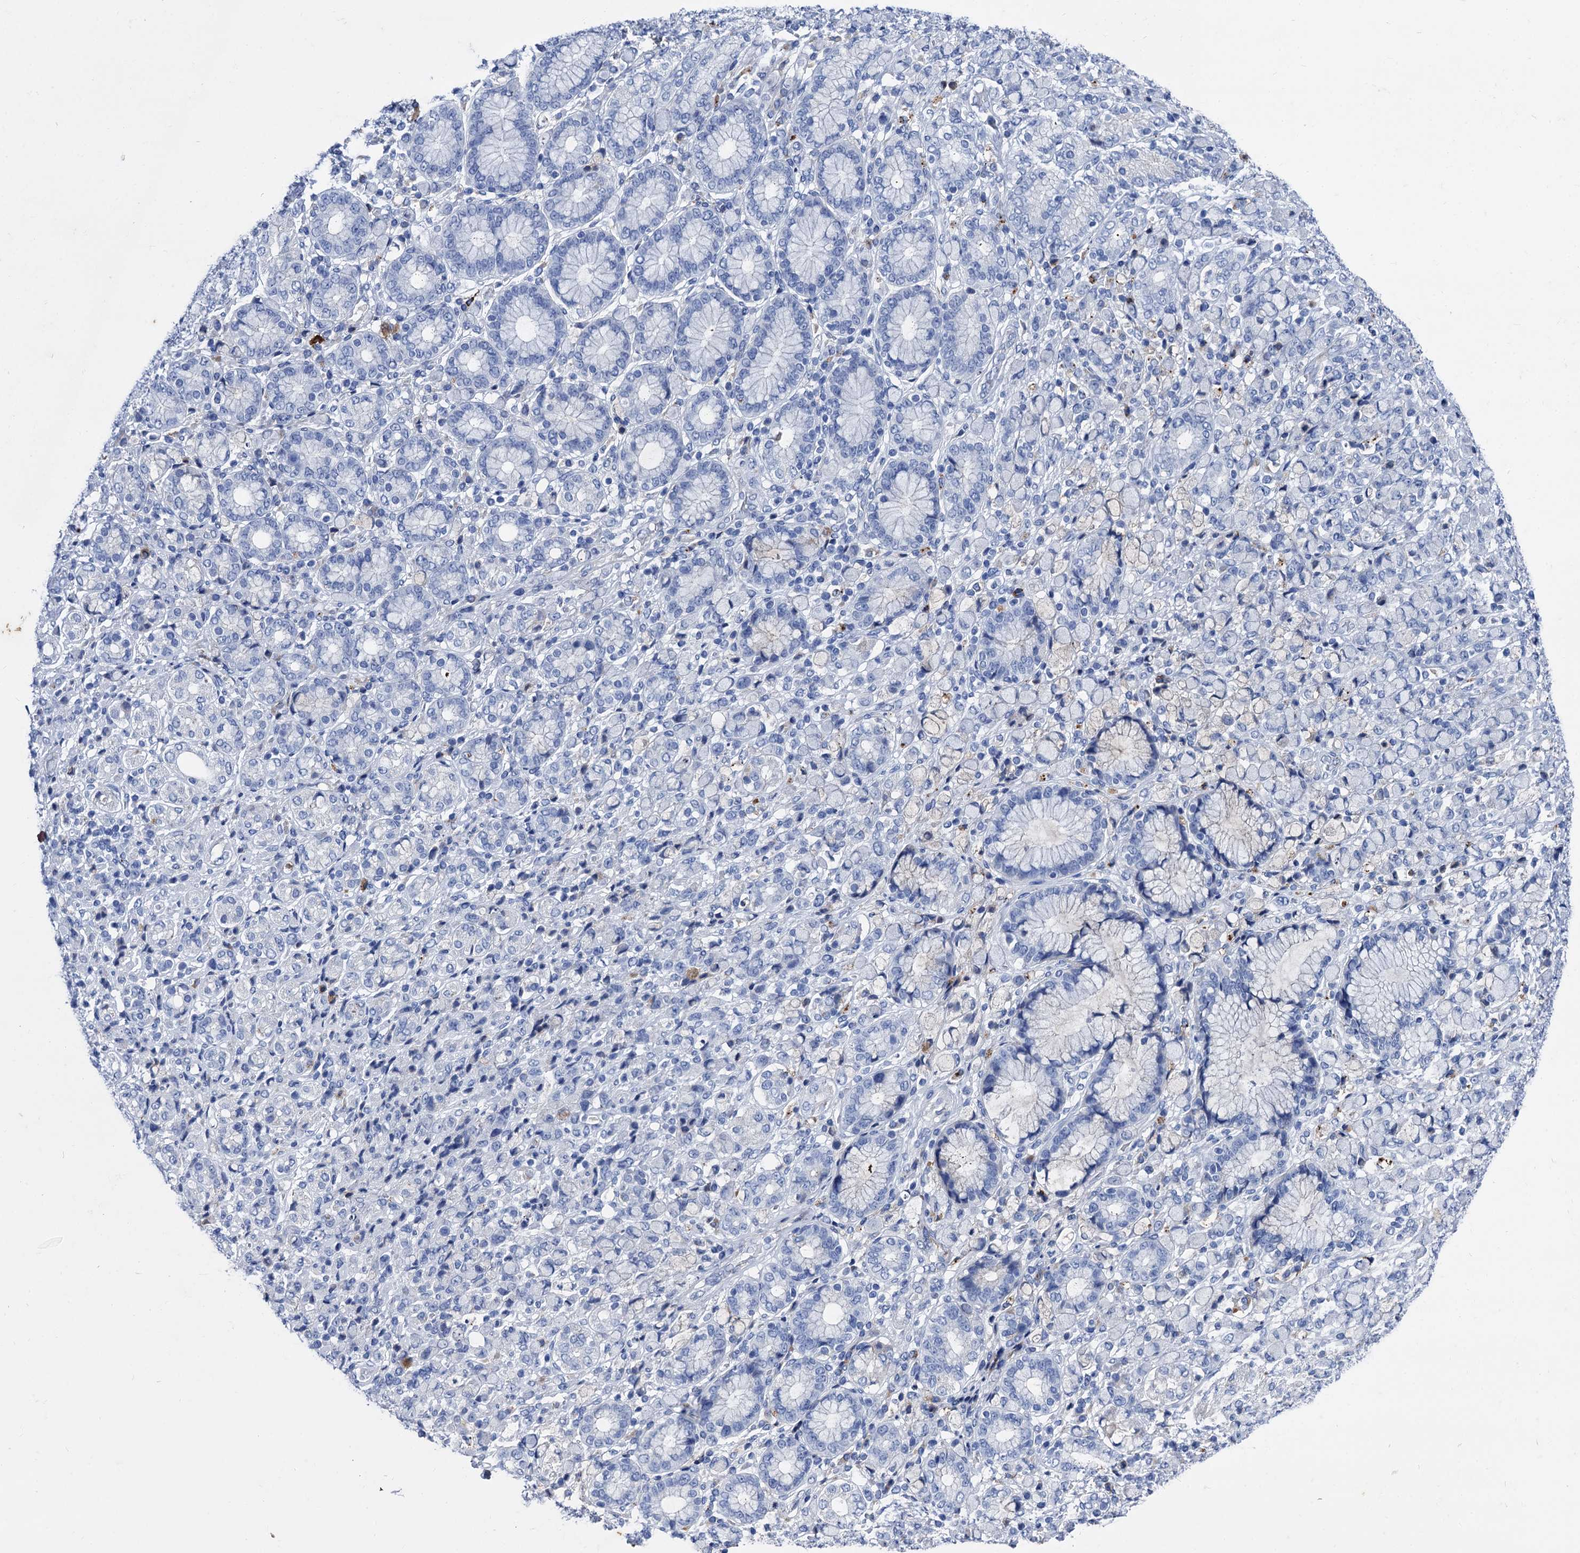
{"staining": {"intensity": "negative", "quantity": "none", "location": "none"}, "tissue": "stomach cancer", "cell_type": "Tumor cells", "image_type": "cancer", "snomed": [{"axis": "morphology", "description": "Adenocarcinoma, NOS"}, {"axis": "topography", "description": "Stomach"}], "caption": "This is an IHC histopathology image of stomach adenocarcinoma. There is no positivity in tumor cells.", "gene": "TMEM72", "patient": {"sex": "female", "age": 79}}